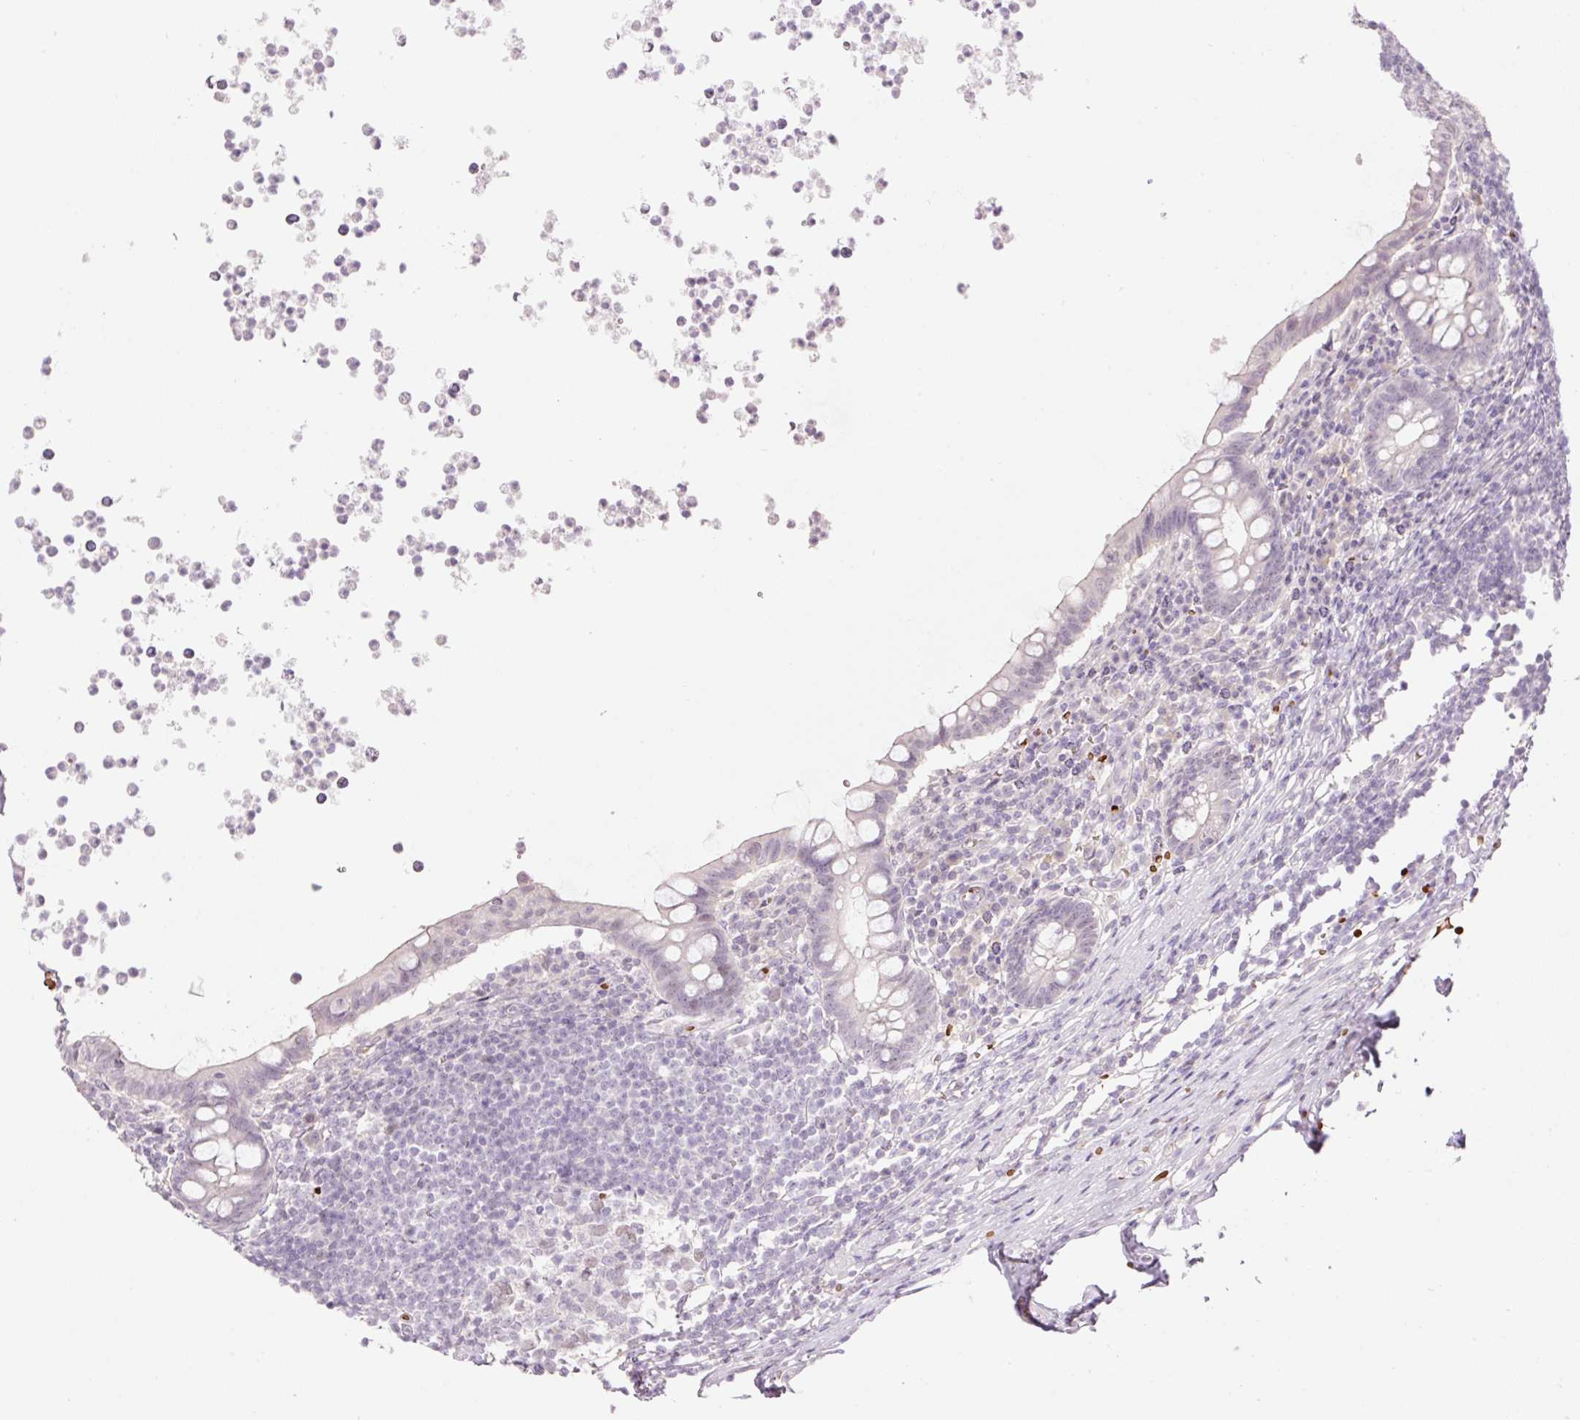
{"staining": {"intensity": "negative", "quantity": "none", "location": "none"}, "tissue": "appendix", "cell_type": "Glandular cells", "image_type": "normal", "snomed": [{"axis": "morphology", "description": "Normal tissue, NOS"}, {"axis": "topography", "description": "Appendix"}], "caption": "This image is of unremarkable appendix stained with immunohistochemistry (IHC) to label a protein in brown with the nuclei are counter-stained blue. There is no staining in glandular cells.", "gene": "LY6G6D", "patient": {"sex": "female", "age": 56}}